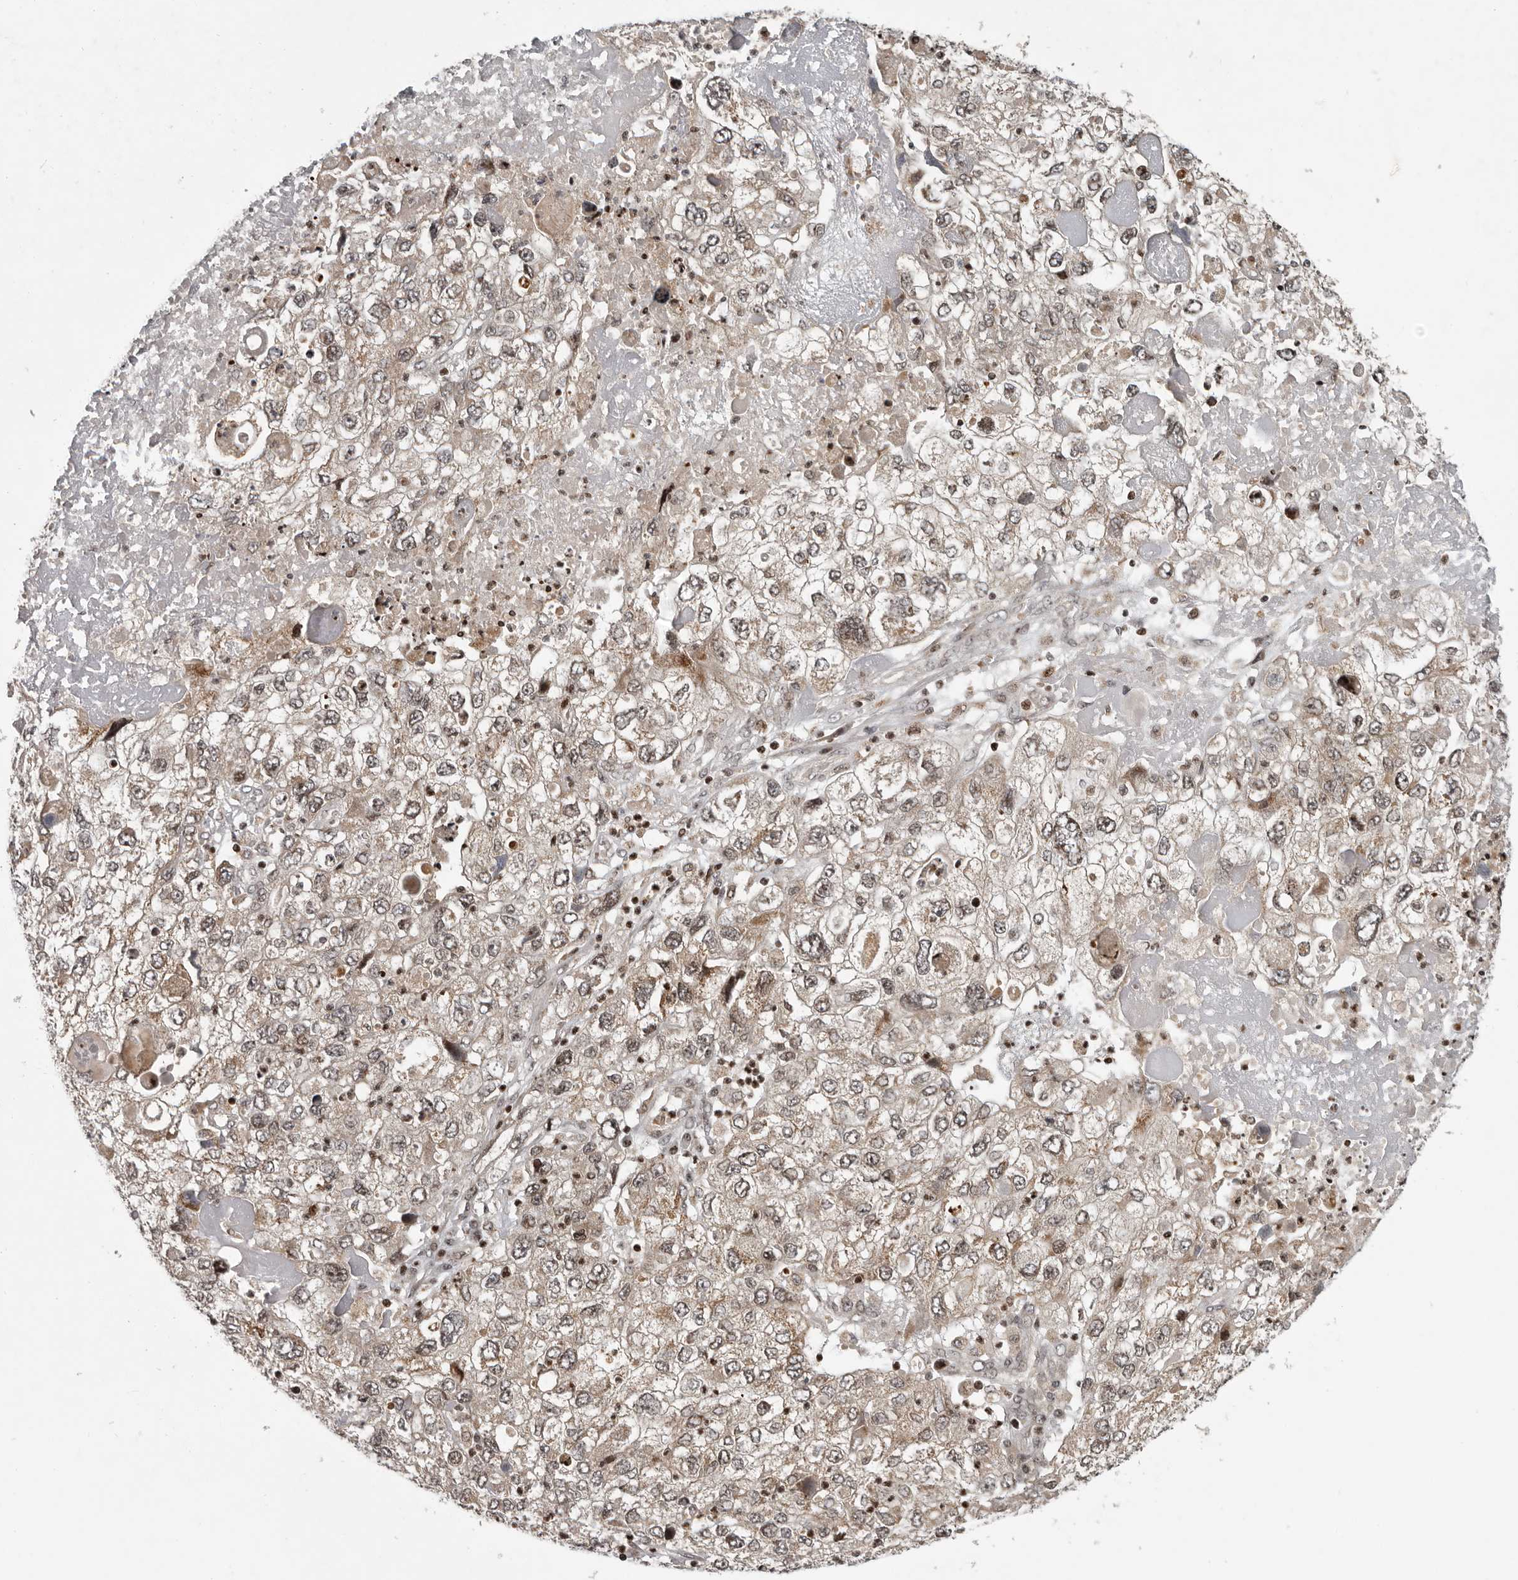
{"staining": {"intensity": "weak", "quantity": ">75%", "location": "cytoplasmic/membranous,nuclear"}, "tissue": "endometrial cancer", "cell_type": "Tumor cells", "image_type": "cancer", "snomed": [{"axis": "morphology", "description": "Adenocarcinoma, NOS"}, {"axis": "topography", "description": "Endometrium"}], "caption": "Immunohistochemistry micrograph of human endometrial cancer stained for a protein (brown), which shows low levels of weak cytoplasmic/membranous and nuclear positivity in approximately >75% of tumor cells.", "gene": "RABIF", "patient": {"sex": "female", "age": 49}}